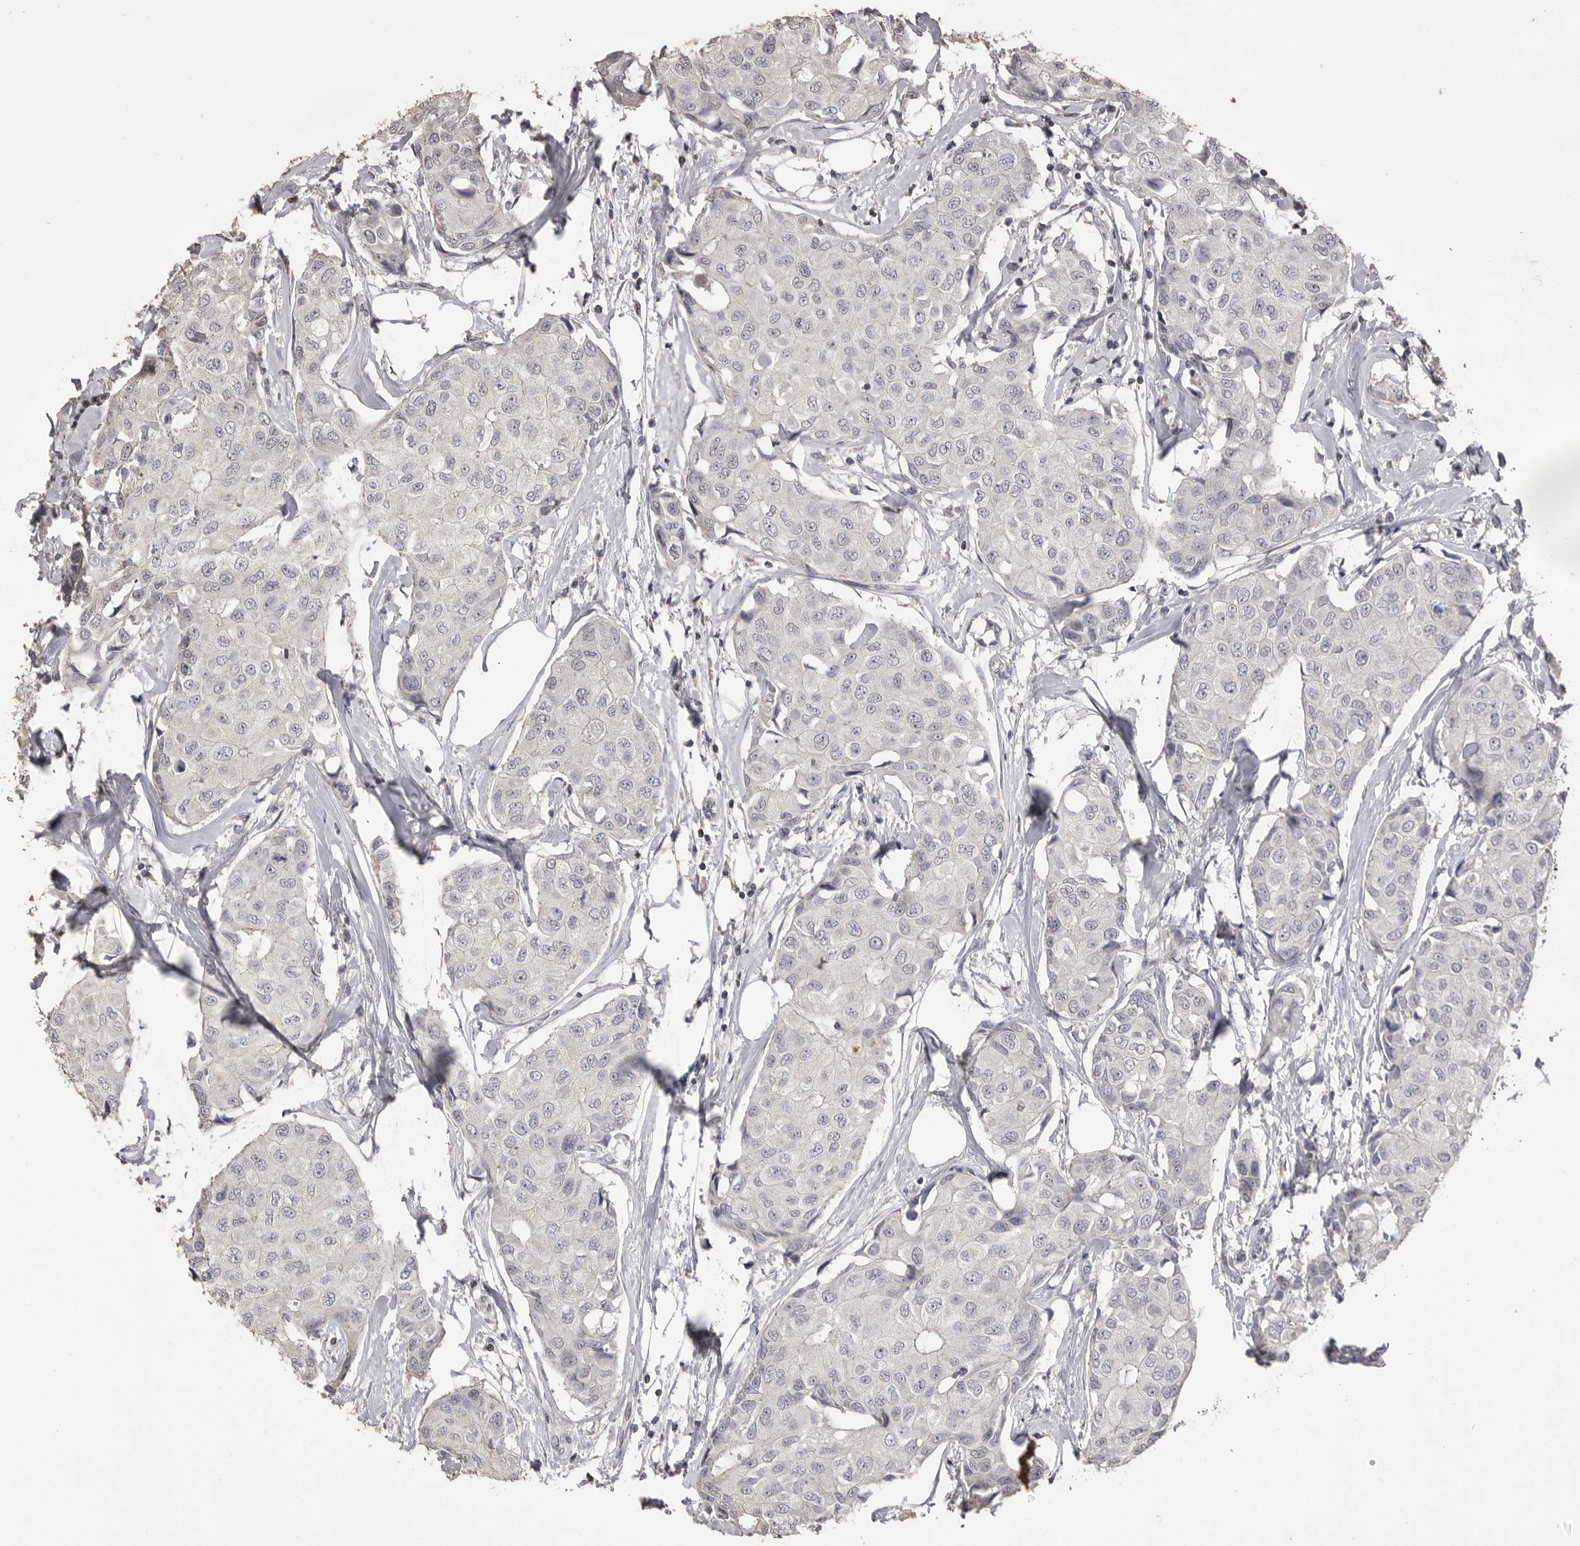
{"staining": {"intensity": "negative", "quantity": "none", "location": "none"}, "tissue": "breast cancer", "cell_type": "Tumor cells", "image_type": "cancer", "snomed": [{"axis": "morphology", "description": "Duct carcinoma"}, {"axis": "topography", "description": "Breast"}], "caption": "Immunohistochemistry image of neoplastic tissue: human breast intraductal carcinoma stained with DAB shows no significant protein staining in tumor cells. (Stains: DAB IHC with hematoxylin counter stain, Microscopy: brightfield microscopy at high magnification).", "gene": "MMP7", "patient": {"sex": "female", "age": 80}}